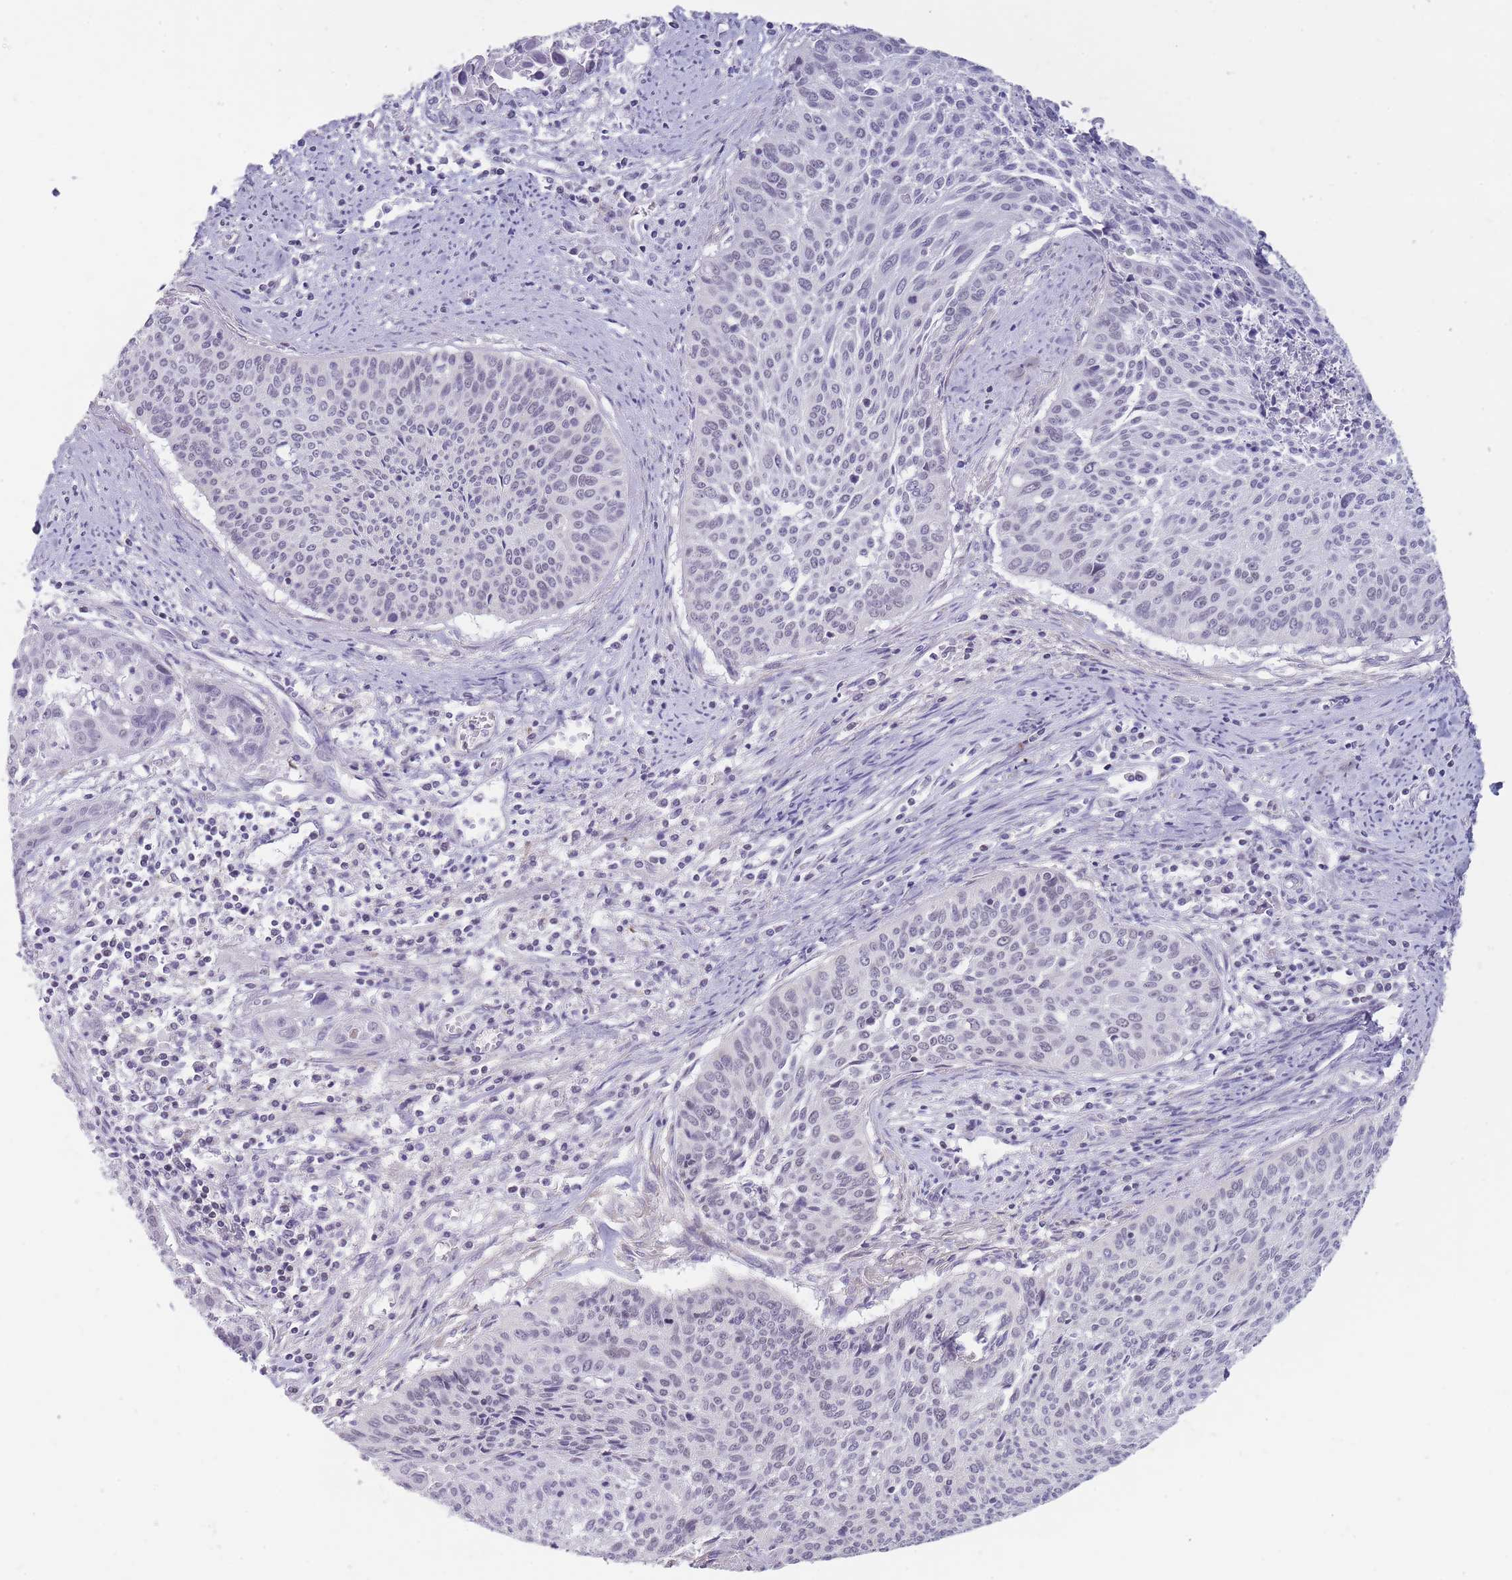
{"staining": {"intensity": "negative", "quantity": "none", "location": "none"}, "tissue": "cervical cancer", "cell_type": "Tumor cells", "image_type": "cancer", "snomed": [{"axis": "morphology", "description": "Squamous cell carcinoma, NOS"}, {"axis": "topography", "description": "Cervix"}], "caption": "Immunohistochemistry (IHC) photomicrograph of human cervical squamous cell carcinoma stained for a protein (brown), which exhibits no positivity in tumor cells.", "gene": "ZBTB24", "patient": {"sex": "female", "age": 55}}